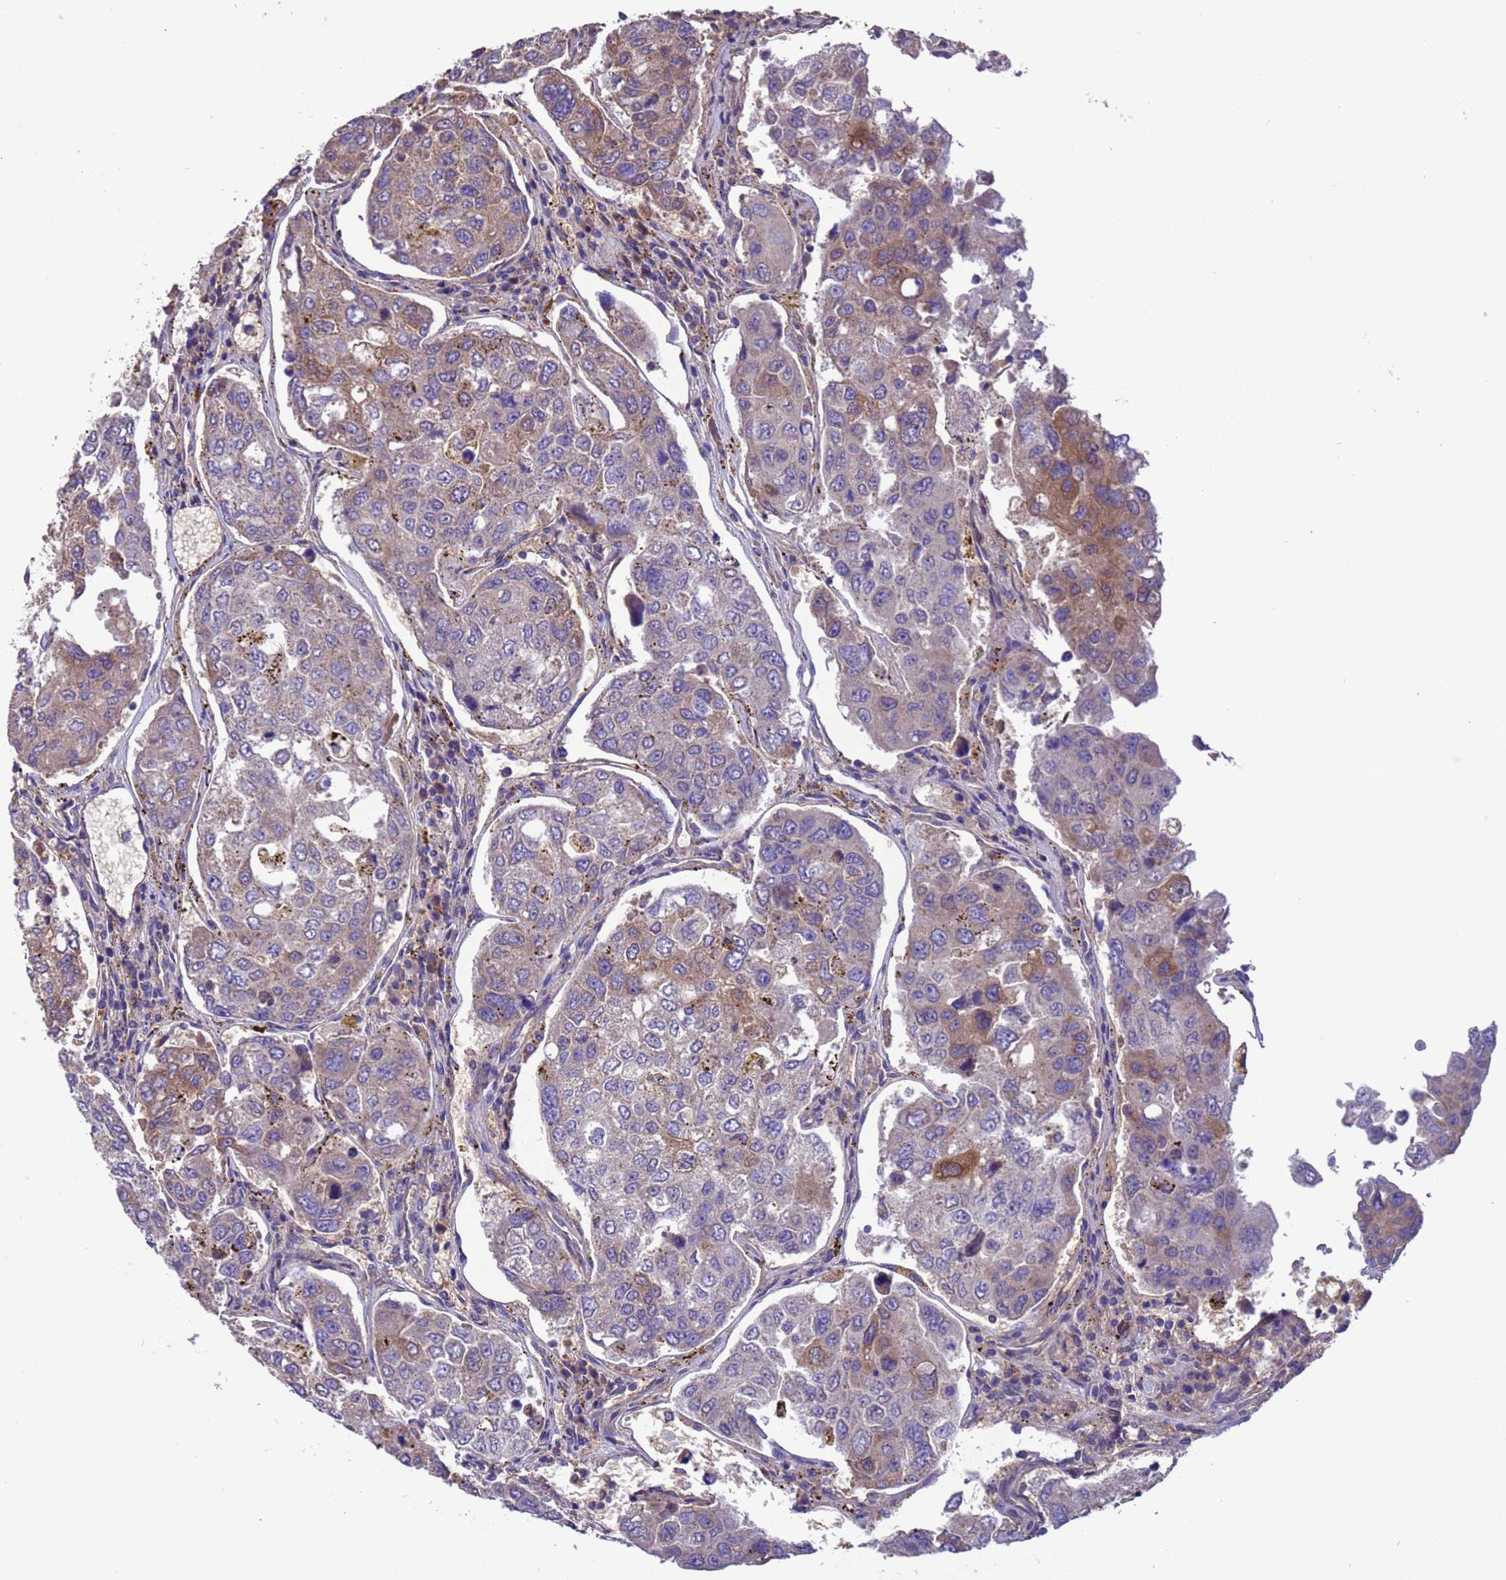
{"staining": {"intensity": "moderate", "quantity": "<25%", "location": "cytoplasmic/membranous"}, "tissue": "urothelial cancer", "cell_type": "Tumor cells", "image_type": "cancer", "snomed": [{"axis": "morphology", "description": "Urothelial carcinoma, High grade"}, {"axis": "topography", "description": "Lymph node"}, {"axis": "topography", "description": "Urinary bladder"}], "caption": "Protein expression by IHC displays moderate cytoplasmic/membranous expression in approximately <25% of tumor cells in urothelial carcinoma (high-grade). Using DAB (brown) and hematoxylin (blue) stains, captured at high magnification using brightfield microscopy.", "gene": "ARHGAP12", "patient": {"sex": "male", "age": 51}}